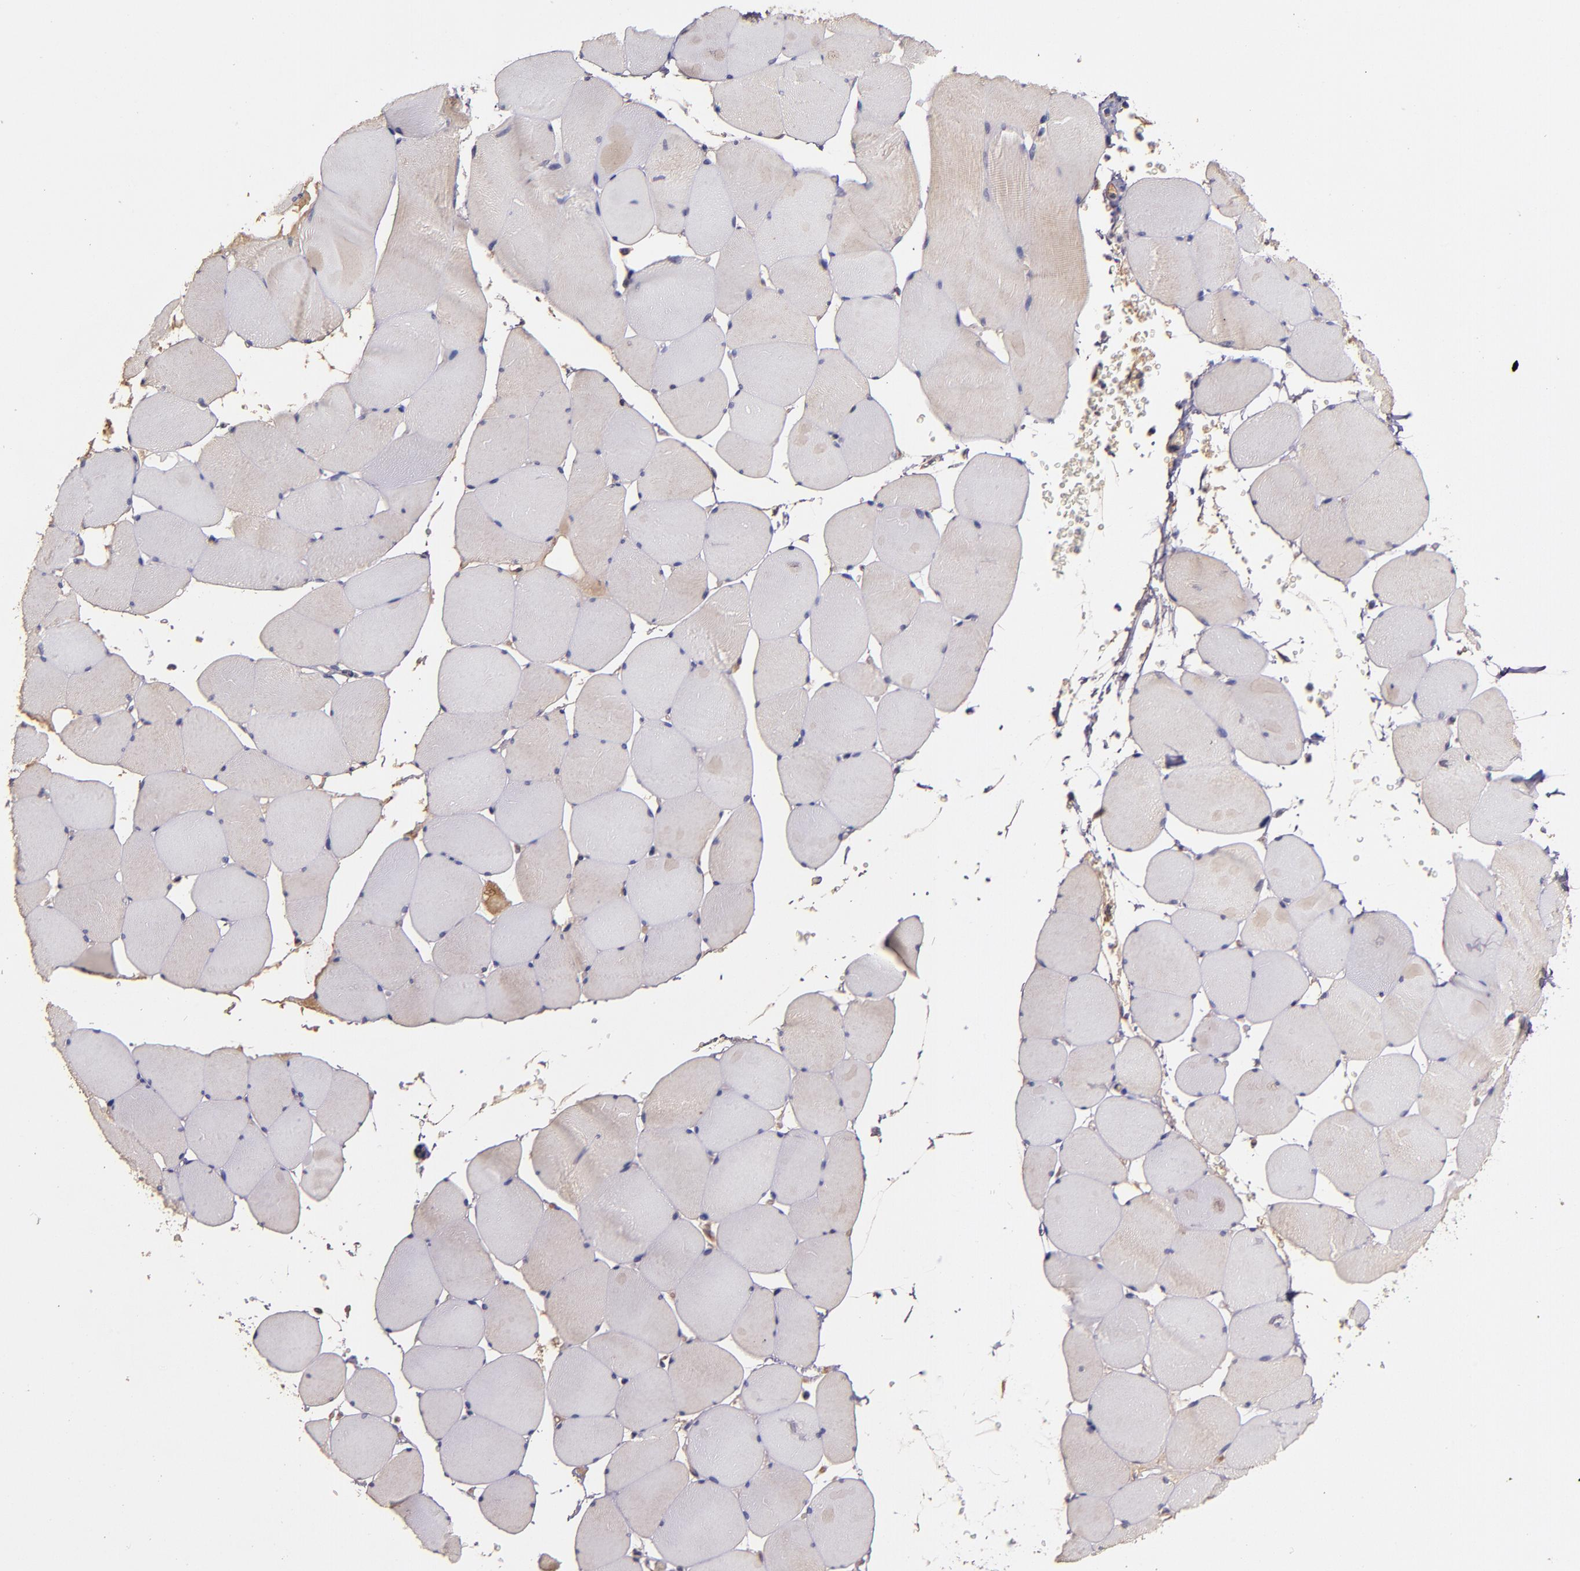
{"staining": {"intensity": "weak", "quantity": ">75%", "location": "cytoplasmic/membranous"}, "tissue": "skeletal muscle", "cell_type": "Myocytes", "image_type": "normal", "snomed": [{"axis": "morphology", "description": "Normal tissue, NOS"}, {"axis": "topography", "description": "Skeletal muscle"}], "caption": "Human skeletal muscle stained for a protein (brown) demonstrates weak cytoplasmic/membranous positive expression in approximately >75% of myocytes.", "gene": "PRAF2", "patient": {"sex": "male", "age": 62}}